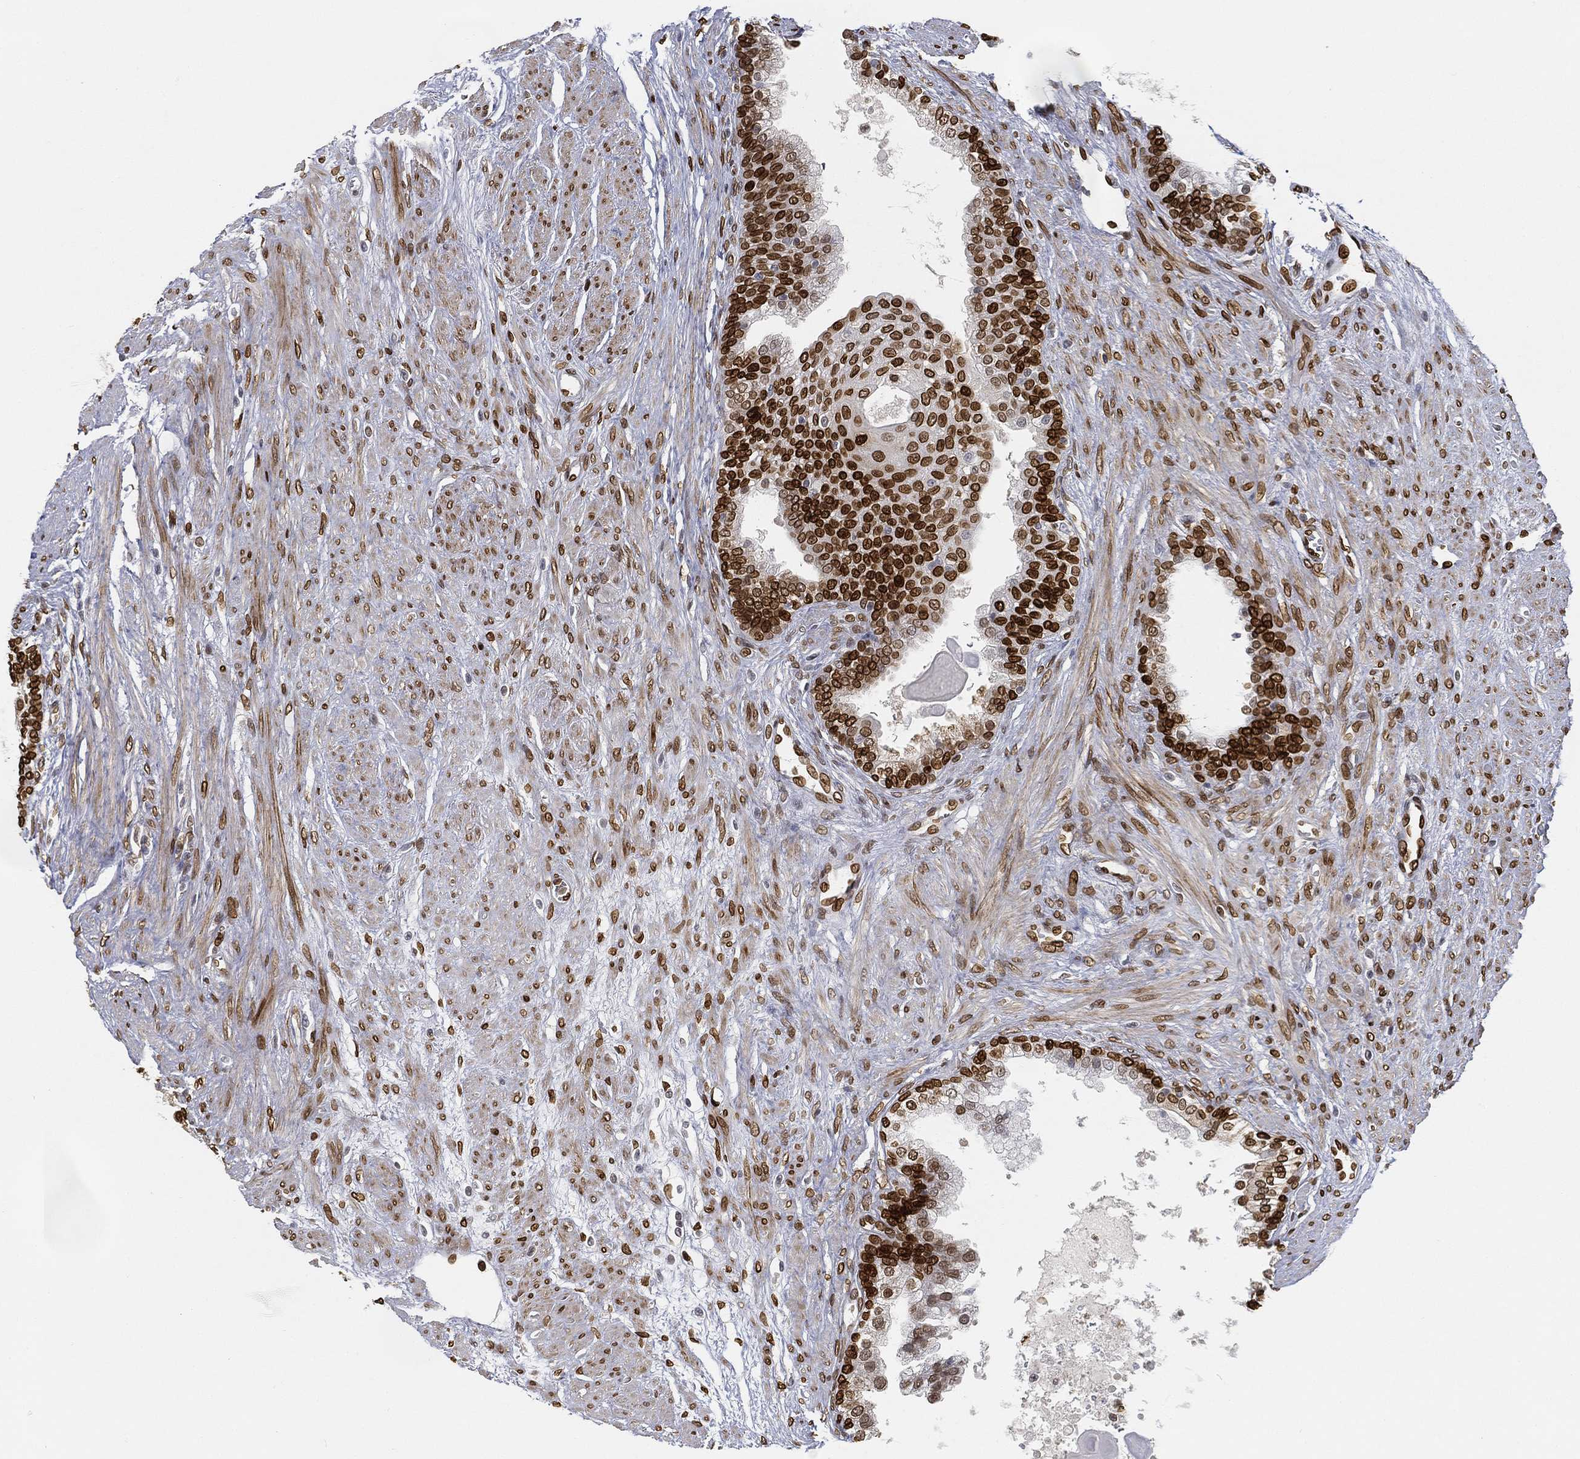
{"staining": {"intensity": "strong", "quantity": ">75%", "location": "nuclear"}, "tissue": "prostate cancer", "cell_type": "Tumor cells", "image_type": "cancer", "snomed": [{"axis": "morphology", "description": "Adenocarcinoma, NOS"}, {"axis": "topography", "description": "Prostate and seminal vesicle, NOS"}, {"axis": "topography", "description": "Prostate"}], "caption": "Immunohistochemical staining of prostate cancer shows high levels of strong nuclear staining in approximately >75% of tumor cells. (DAB = brown stain, brightfield microscopy at high magnification).", "gene": "LMNB1", "patient": {"sex": "male", "age": 62}}